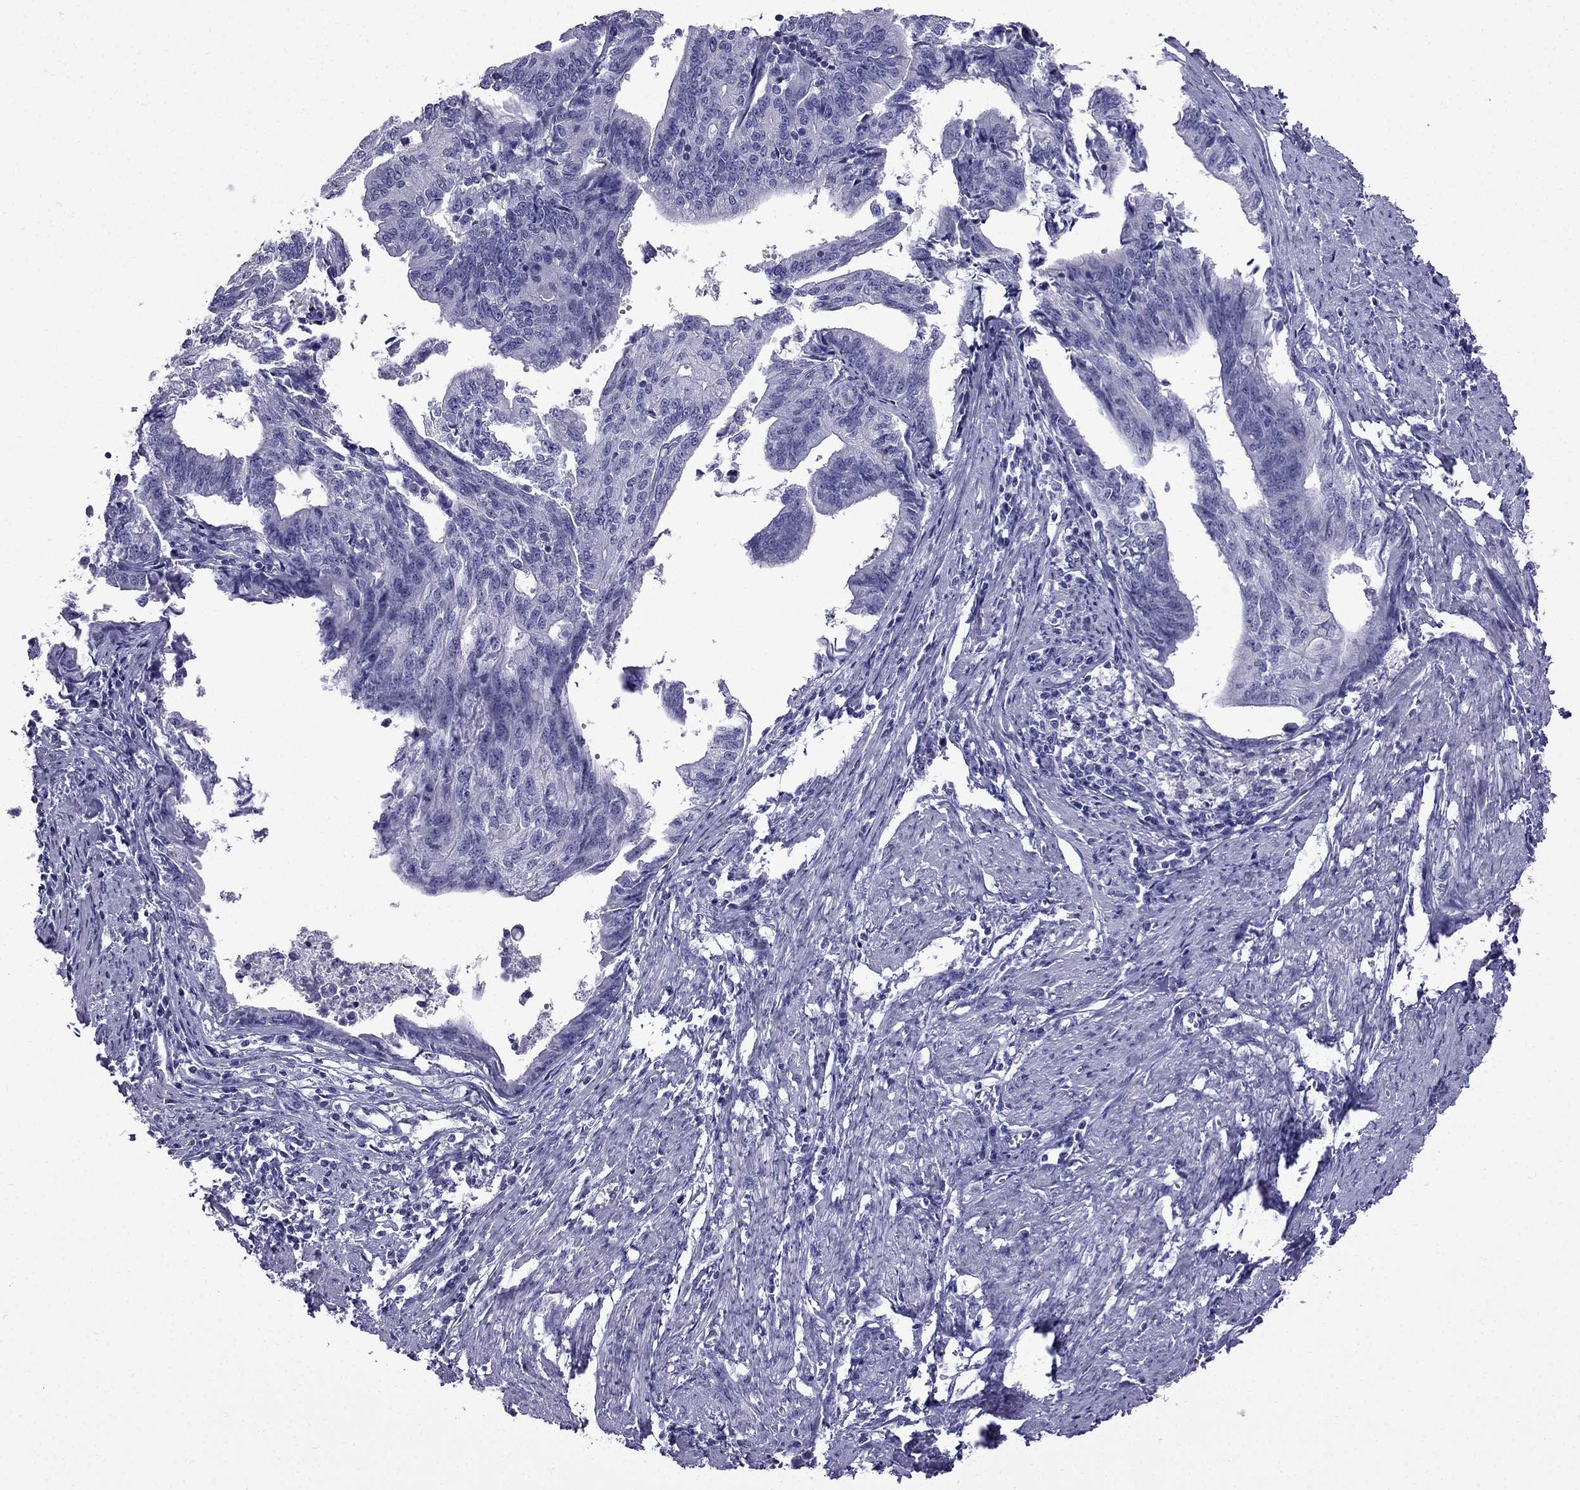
{"staining": {"intensity": "negative", "quantity": "none", "location": "none"}, "tissue": "endometrial cancer", "cell_type": "Tumor cells", "image_type": "cancer", "snomed": [{"axis": "morphology", "description": "Adenocarcinoma, NOS"}, {"axis": "topography", "description": "Endometrium"}], "caption": "An immunohistochemistry (IHC) histopathology image of endometrial cancer (adenocarcinoma) is shown. There is no staining in tumor cells of endometrial cancer (adenocarcinoma).", "gene": "ERC2", "patient": {"sex": "female", "age": 65}}